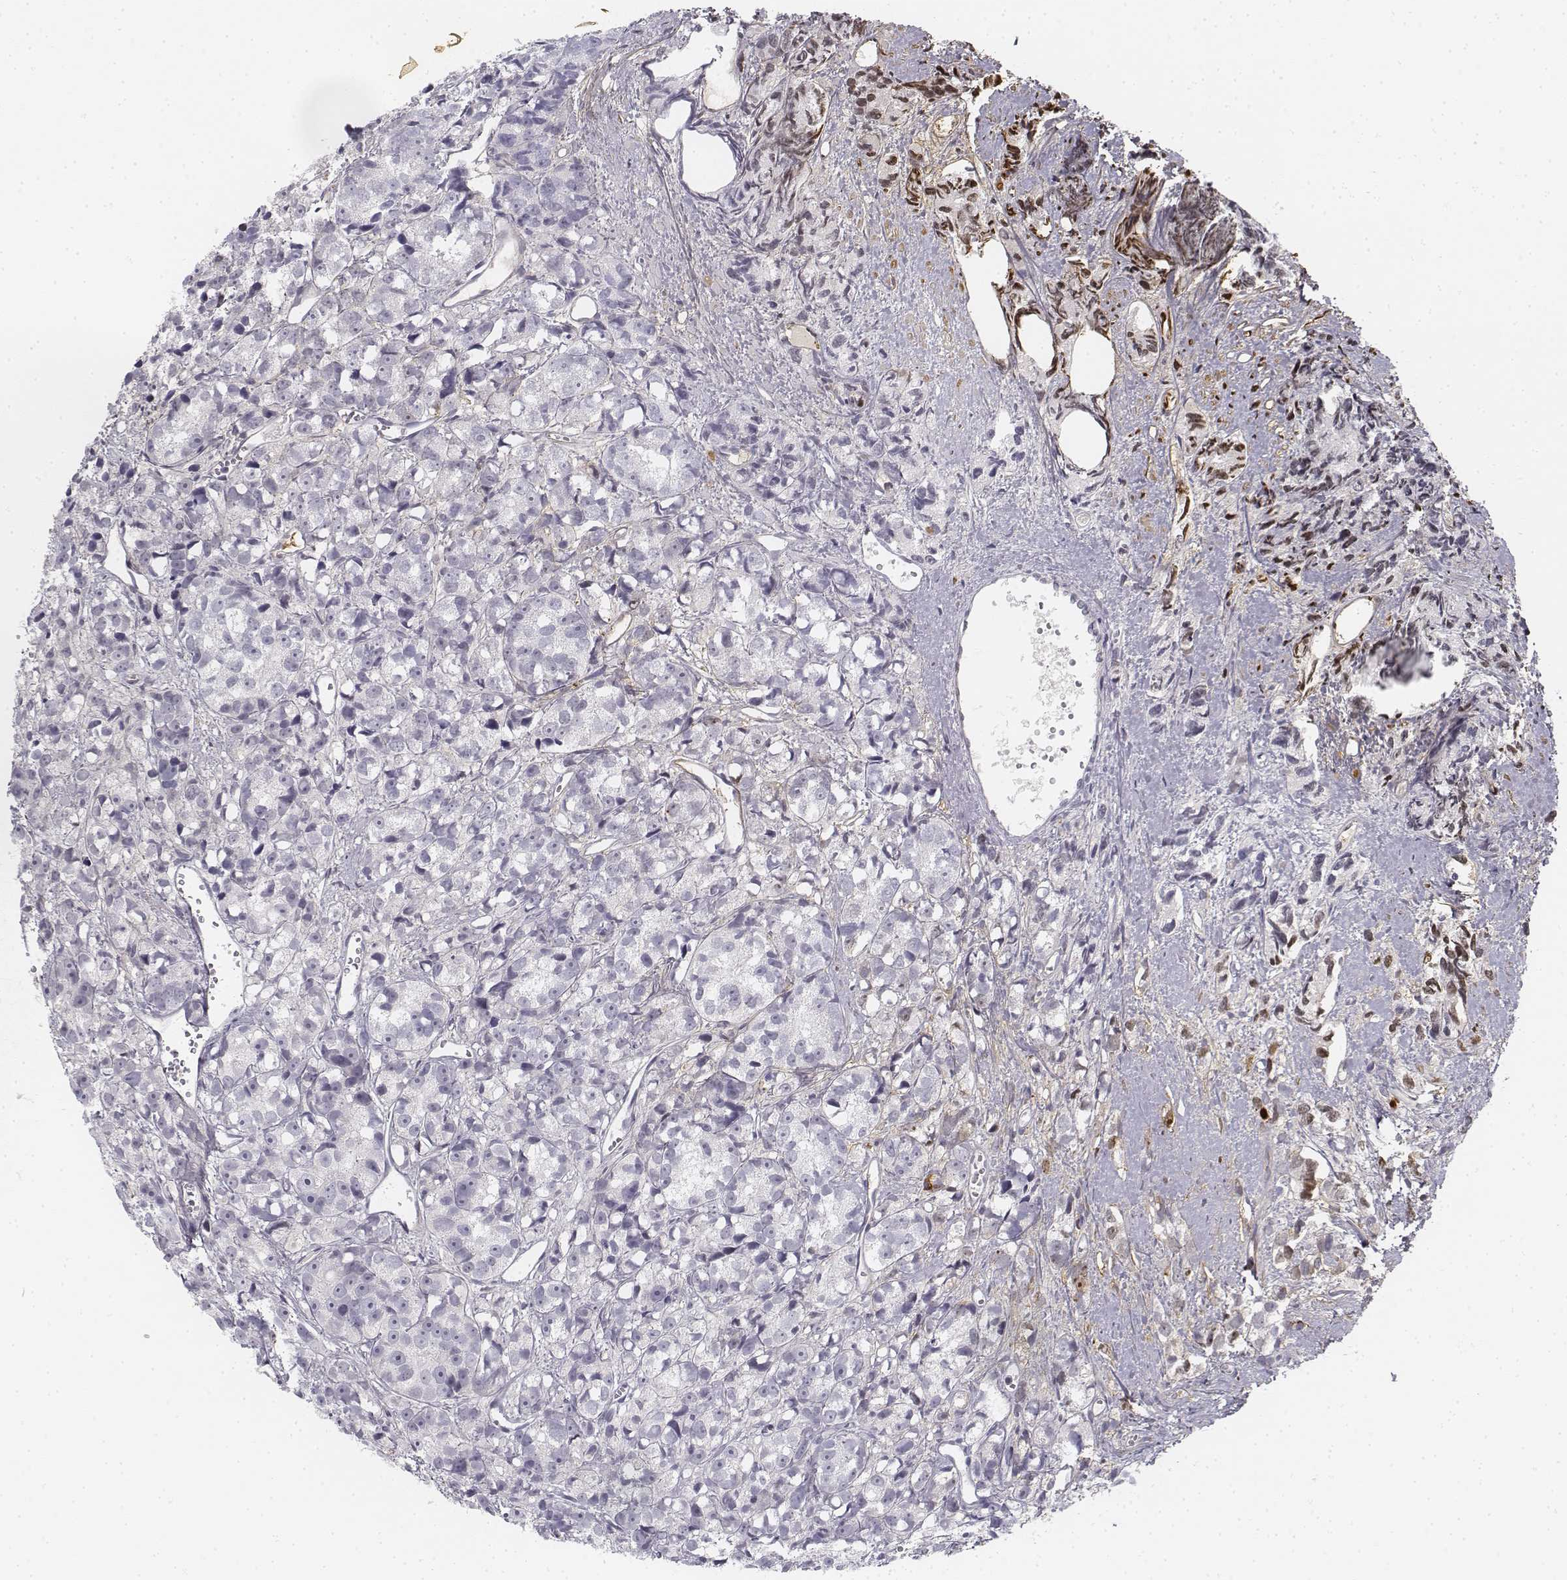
{"staining": {"intensity": "negative", "quantity": "none", "location": "none"}, "tissue": "prostate cancer", "cell_type": "Tumor cells", "image_type": "cancer", "snomed": [{"axis": "morphology", "description": "Adenocarcinoma, High grade"}, {"axis": "topography", "description": "Prostate"}], "caption": "Tumor cells show no significant protein expression in prostate high-grade adenocarcinoma.", "gene": "KRT84", "patient": {"sex": "male", "age": 77}}